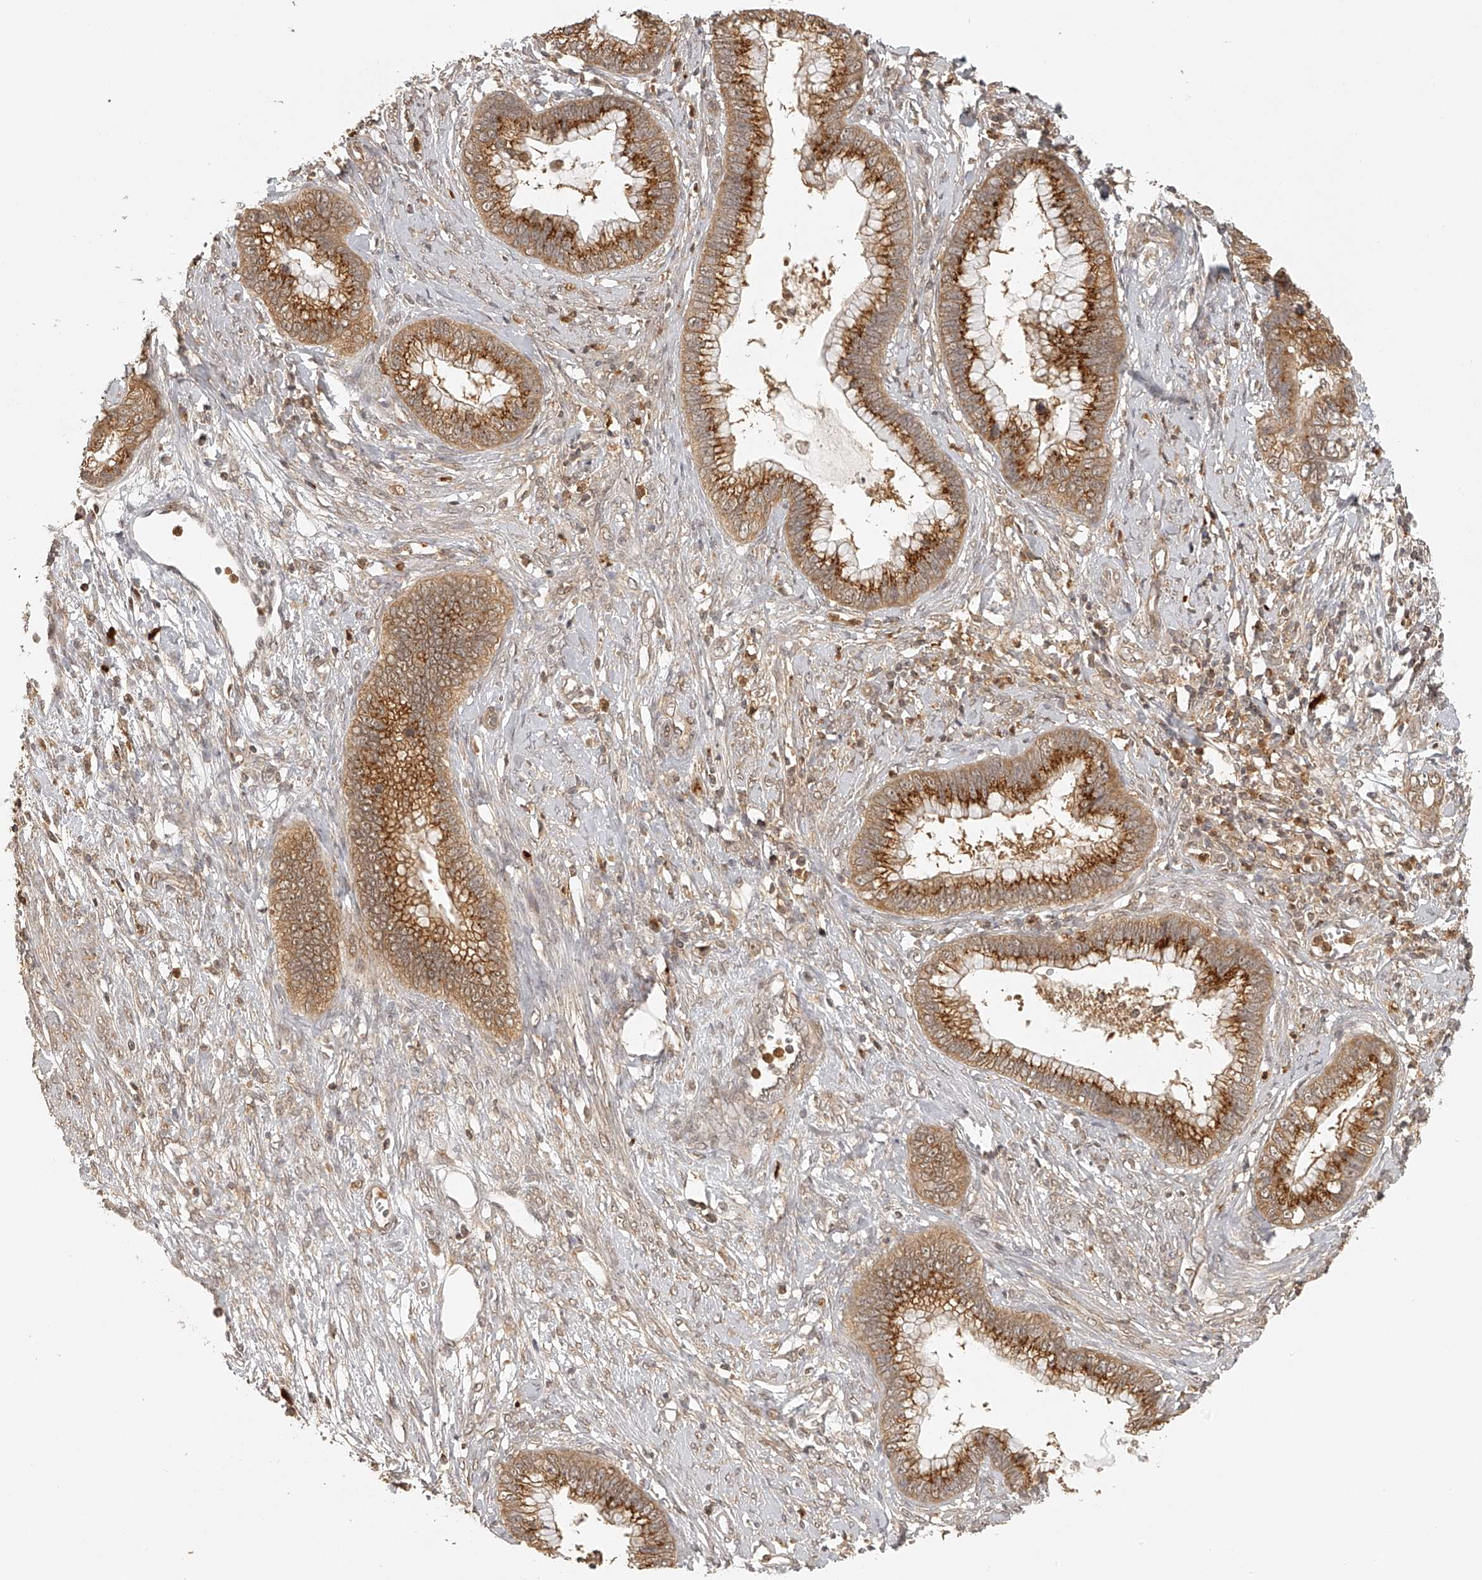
{"staining": {"intensity": "strong", "quantity": ">75%", "location": "cytoplasmic/membranous"}, "tissue": "cervical cancer", "cell_type": "Tumor cells", "image_type": "cancer", "snomed": [{"axis": "morphology", "description": "Adenocarcinoma, NOS"}, {"axis": "topography", "description": "Cervix"}], "caption": "Approximately >75% of tumor cells in cervical cancer (adenocarcinoma) reveal strong cytoplasmic/membranous protein staining as visualized by brown immunohistochemical staining.", "gene": "BCL2L11", "patient": {"sex": "female", "age": 44}}